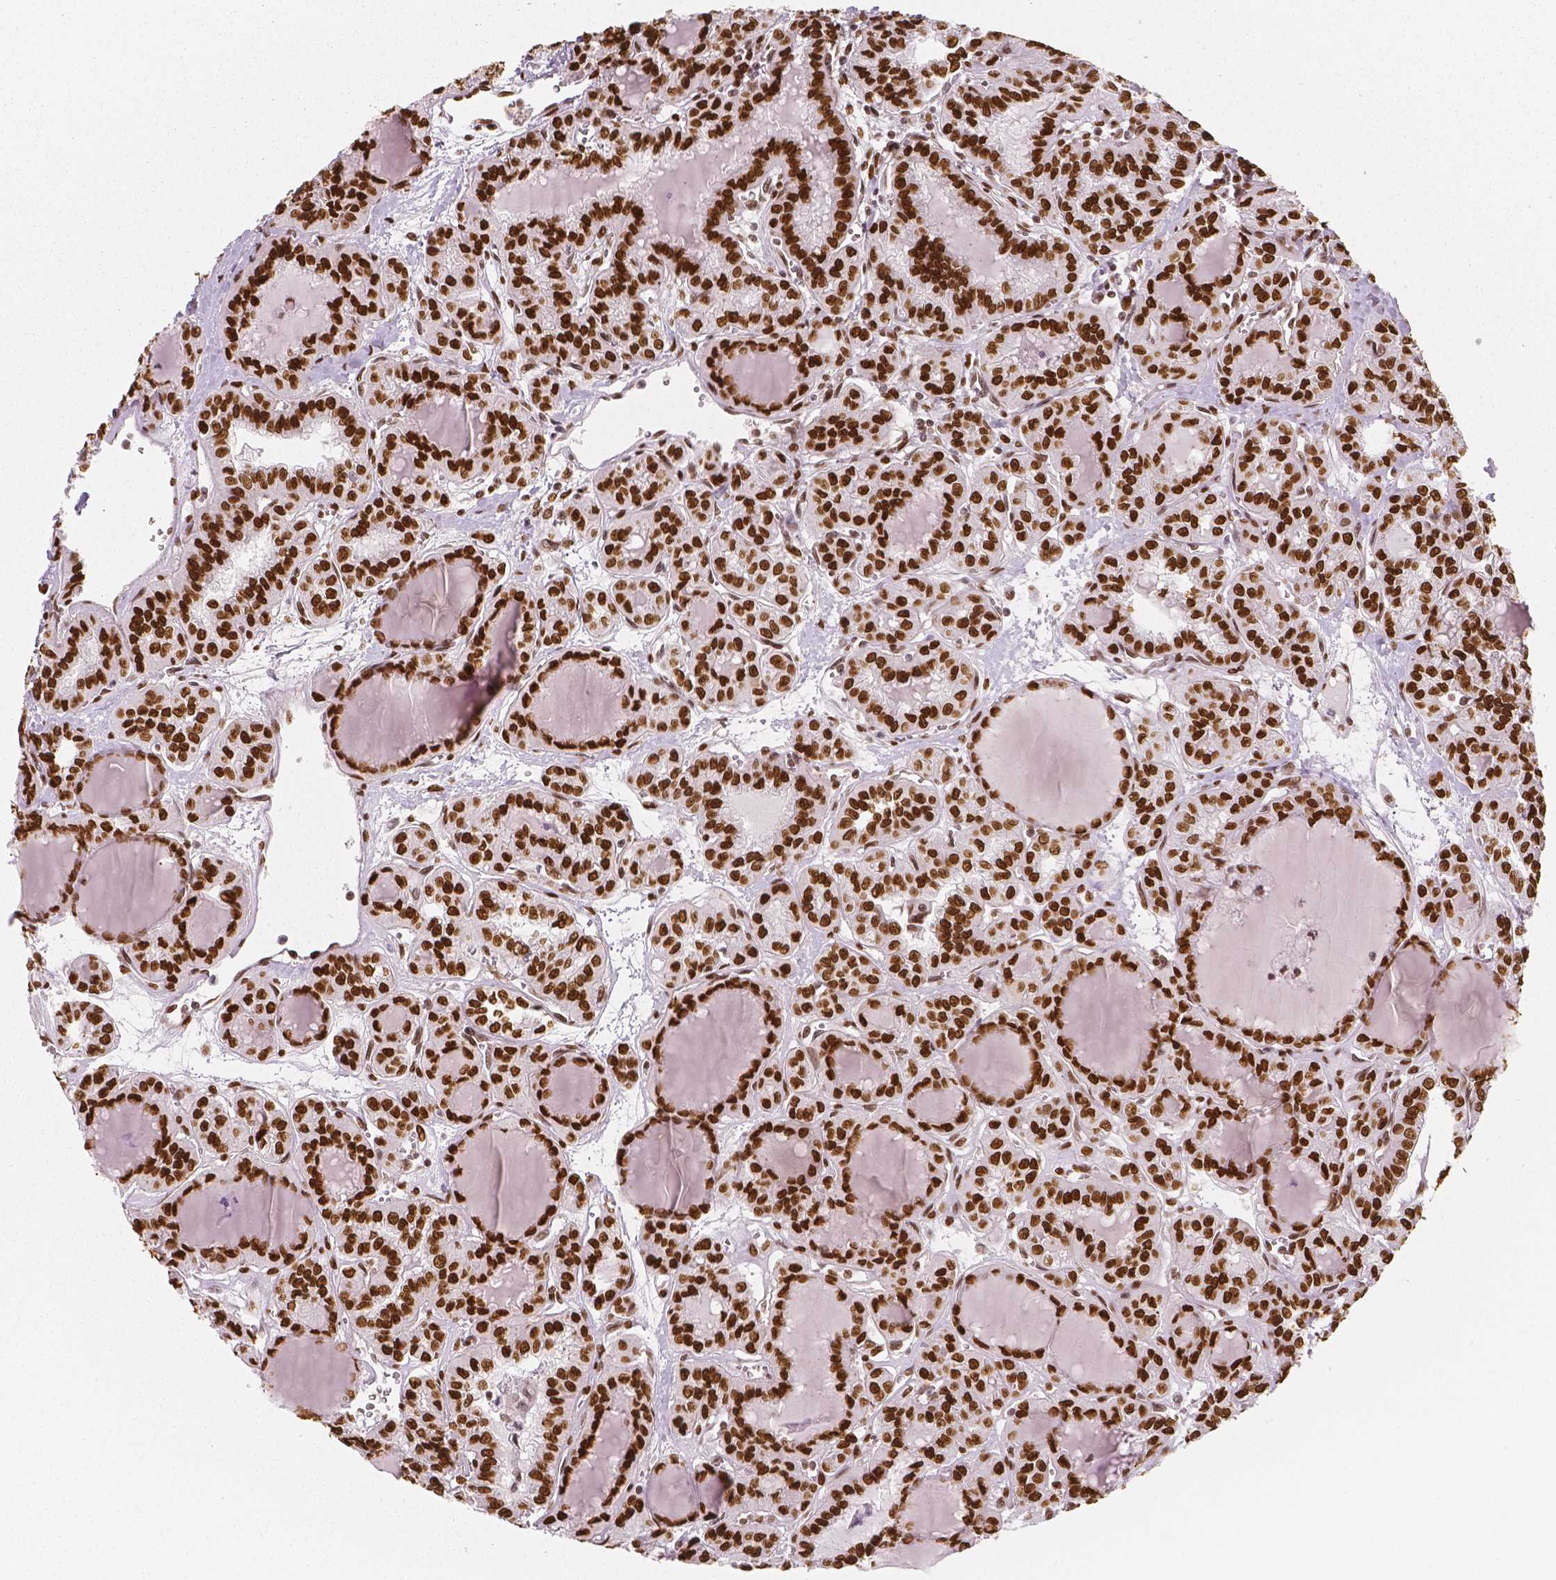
{"staining": {"intensity": "strong", "quantity": ">75%", "location": "nuclear"}, "tissue": "thyroid cancer", "cell_type": "Tumor cells", "image_type": "cancer", "snomed": [{"axis": "morphology", "description": "Papillary adenocarcinoma, NOS"}, {"axis": "topography", "description": "Thyroid gland"}], "caption": "DAB (3,3'-diaminobenzidine) immunohistochemical staining of human papillary adenocarcinoma (thyroid) displays strong nuclear protein staining in approximately >75% of tumor cells.", "gene": "NUCKS1", "patient": {"sex": "female", "age": 41}}